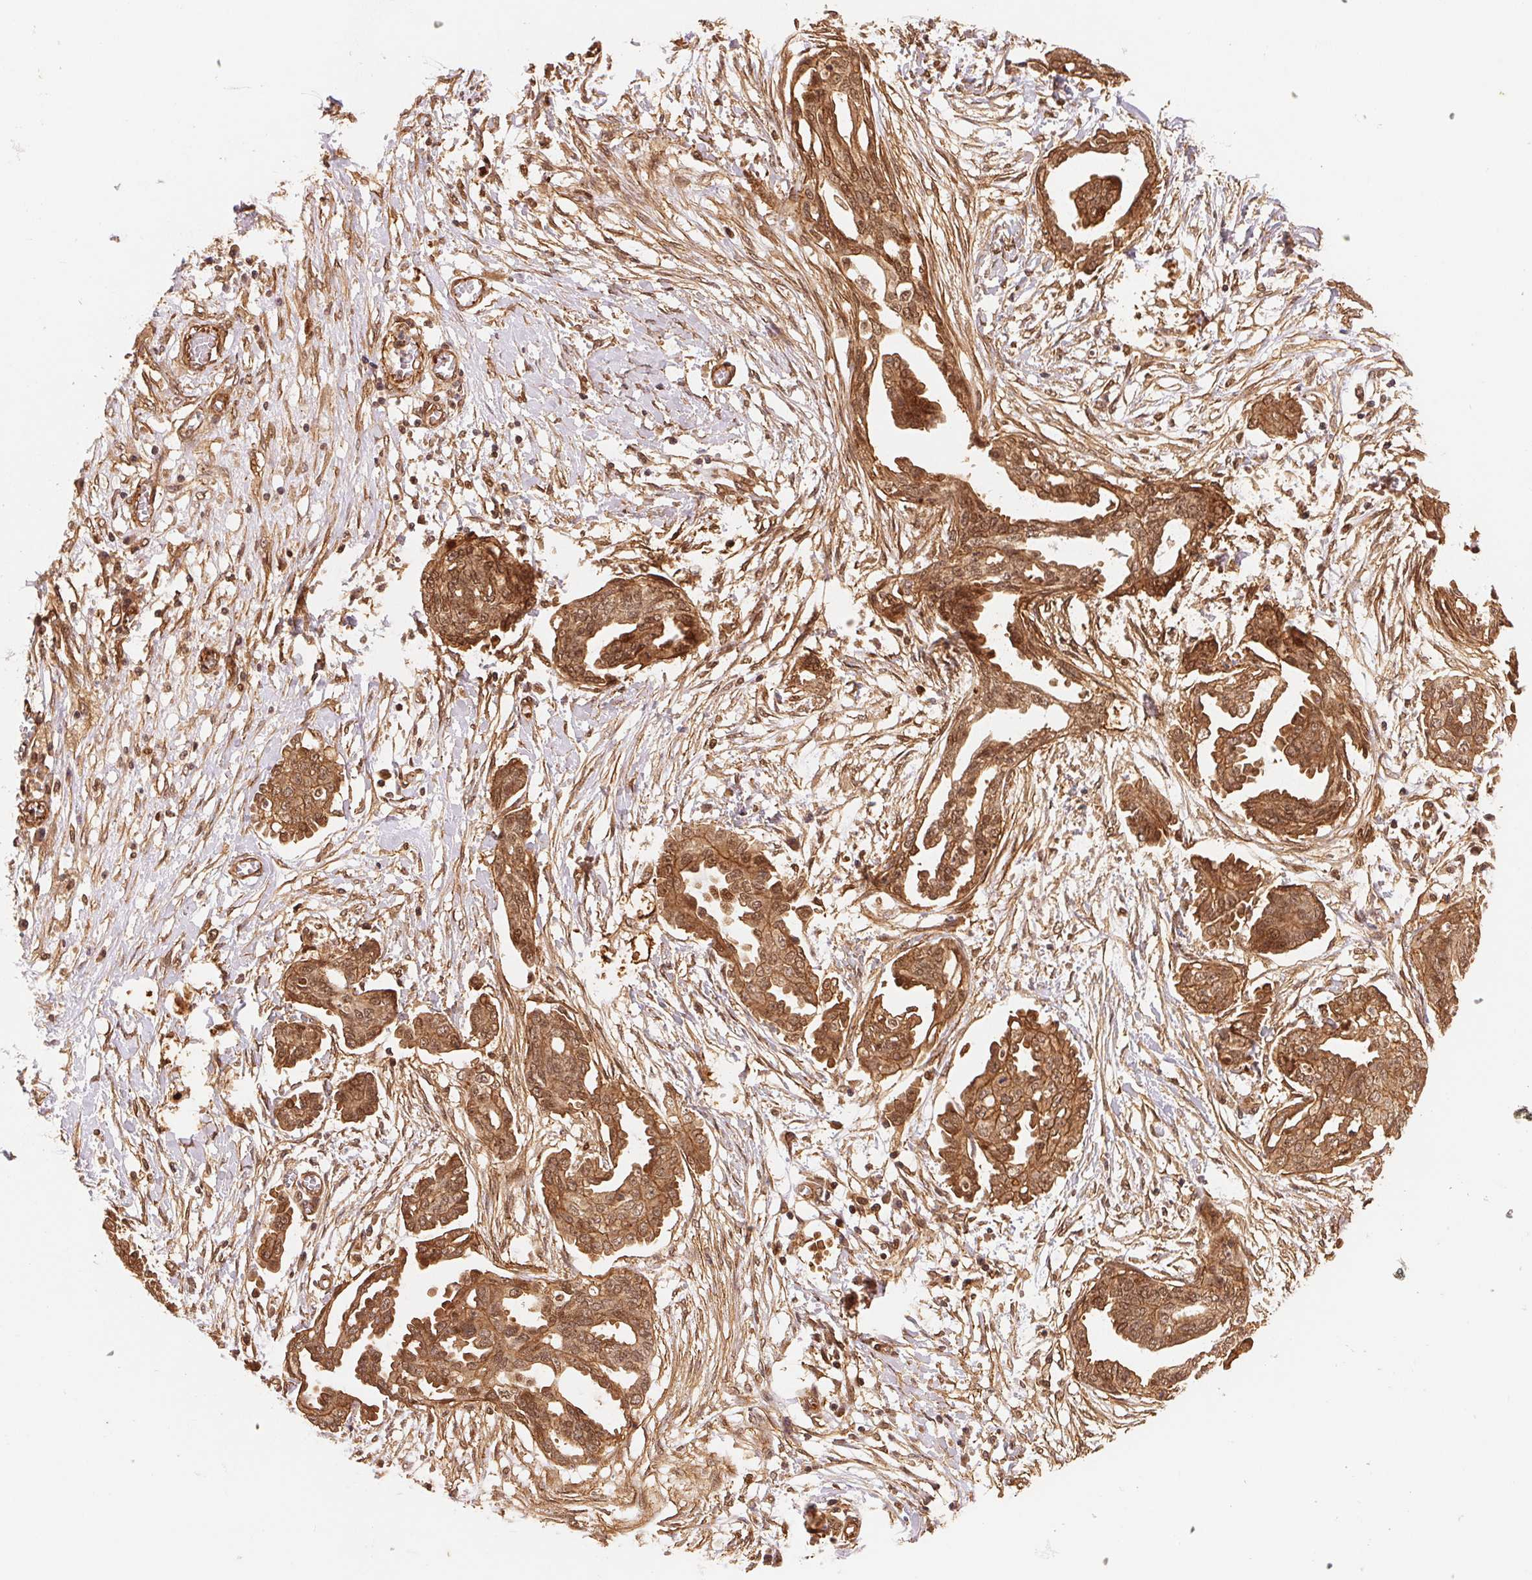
{"staining": {"intensity": "moderate", "quantity": ">75%", "location": "cytoplasmic/membranous,nuclear"}, "tissue": "ovarian cancer", "cell_type": "Tumor cells", "image_type": "cancer", "snomed": [{"axis": "morphology", "description": "Cystadenocarcinoma, serous, NOS"}, {"axis": "topography", "description": "Ovary"}], "caption": "Ovarian serous cystadenocarcinoma stained with immunohistochemistry (IHC) exhibits moderate cytoplasmic/membranous and nuclear staining in about >75% of tumor cells.", "gene": "TNIP2", "patient": {"sex": "female", "age": 71}}